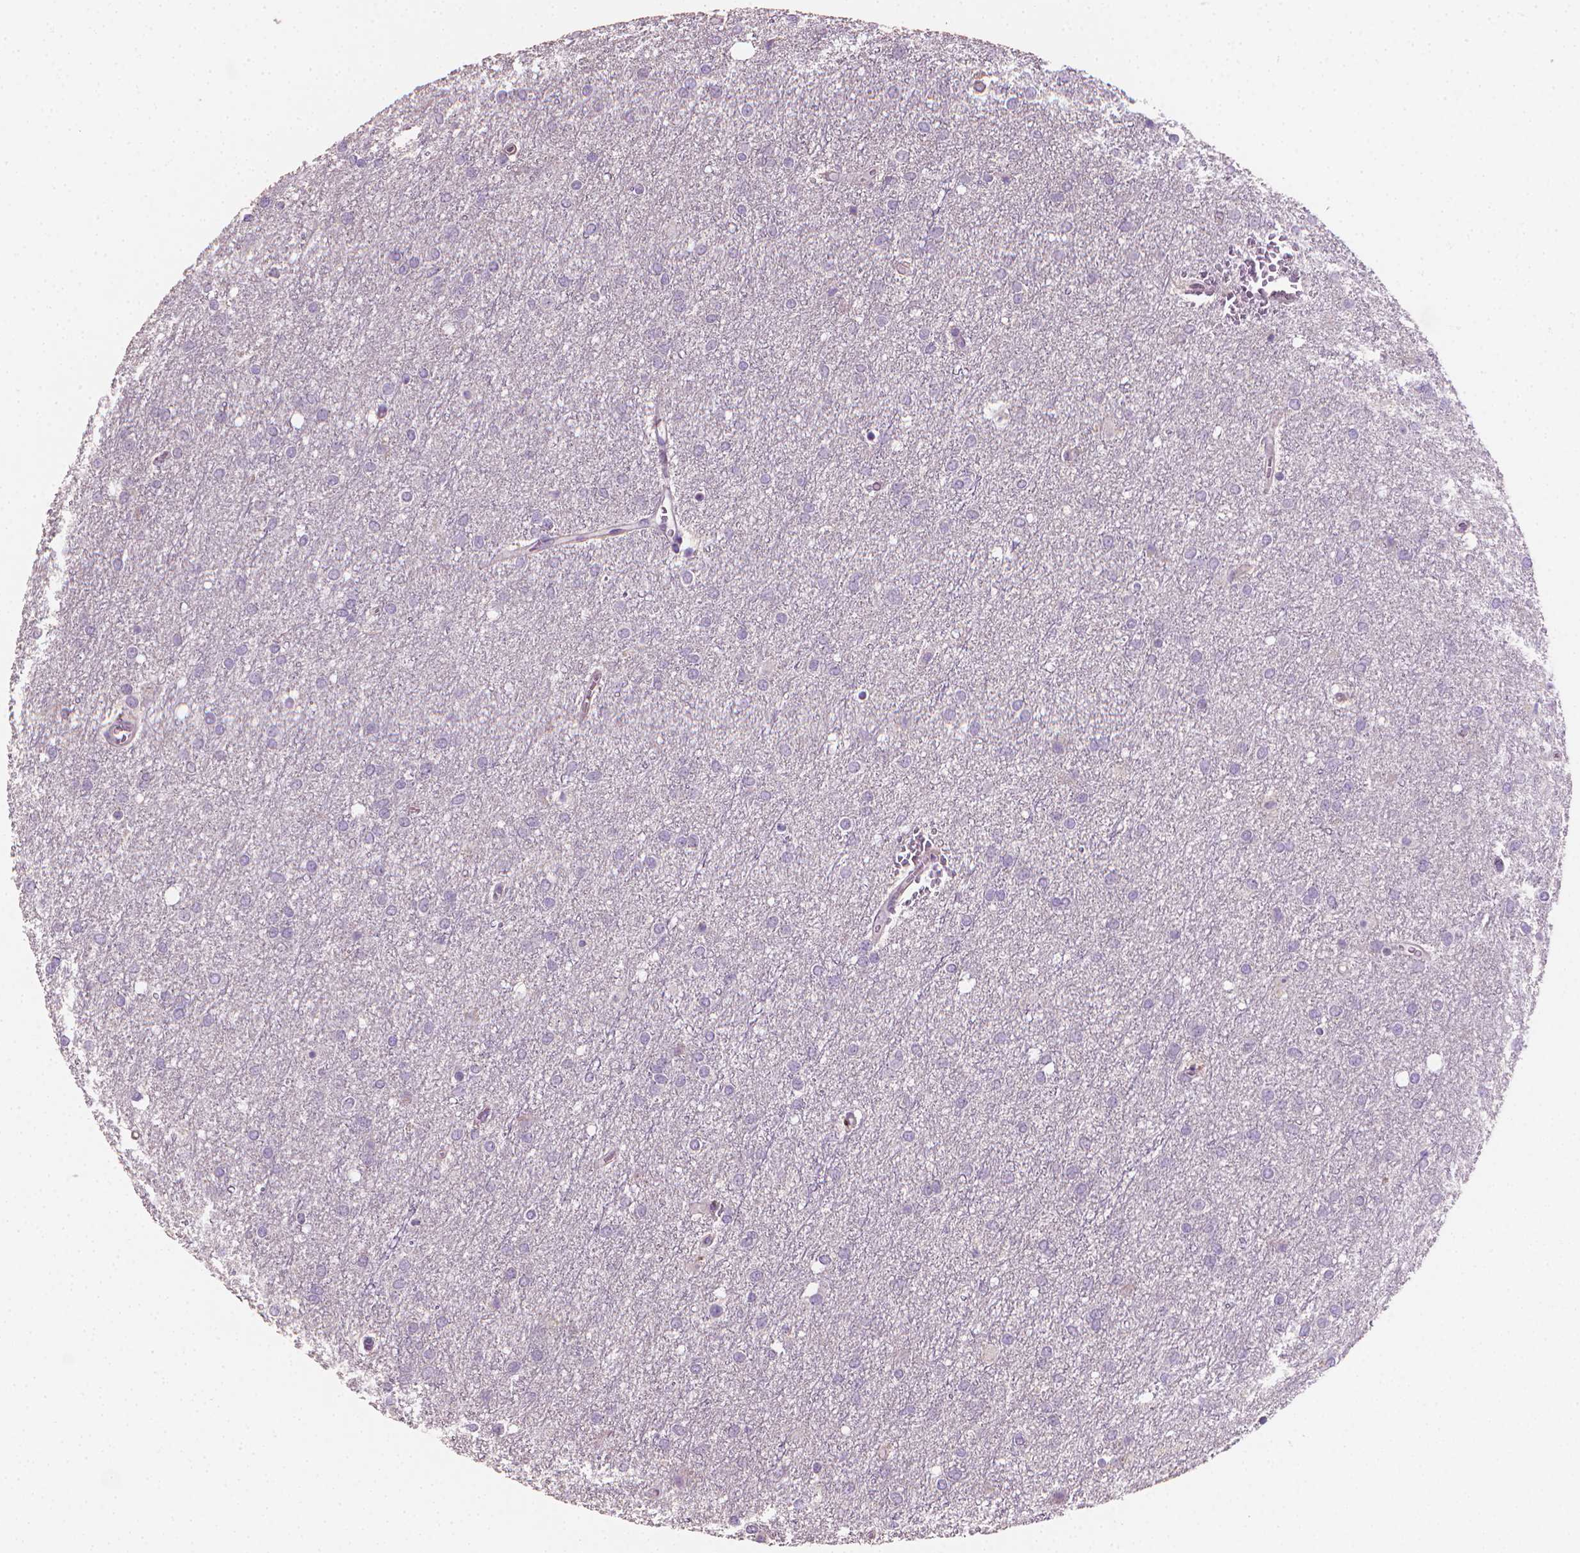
{"staining": {"intensity": "negative", "quantity": "none", "location": "none"}, "tissue": "glioma", "cell_type": "Tumor cells", "image_type": "cancer", "snomed": [{"axis": "morphology", "description": "Glioma, malignant, High grade"}, {"axis": "topography", "description": "Brain"}], "caption": "Immunohistochemical staining of human glioma reveals no significant expression in tumor cells.", "gene": "CATIP", "patient": {"sex": "female", "age": 61}}